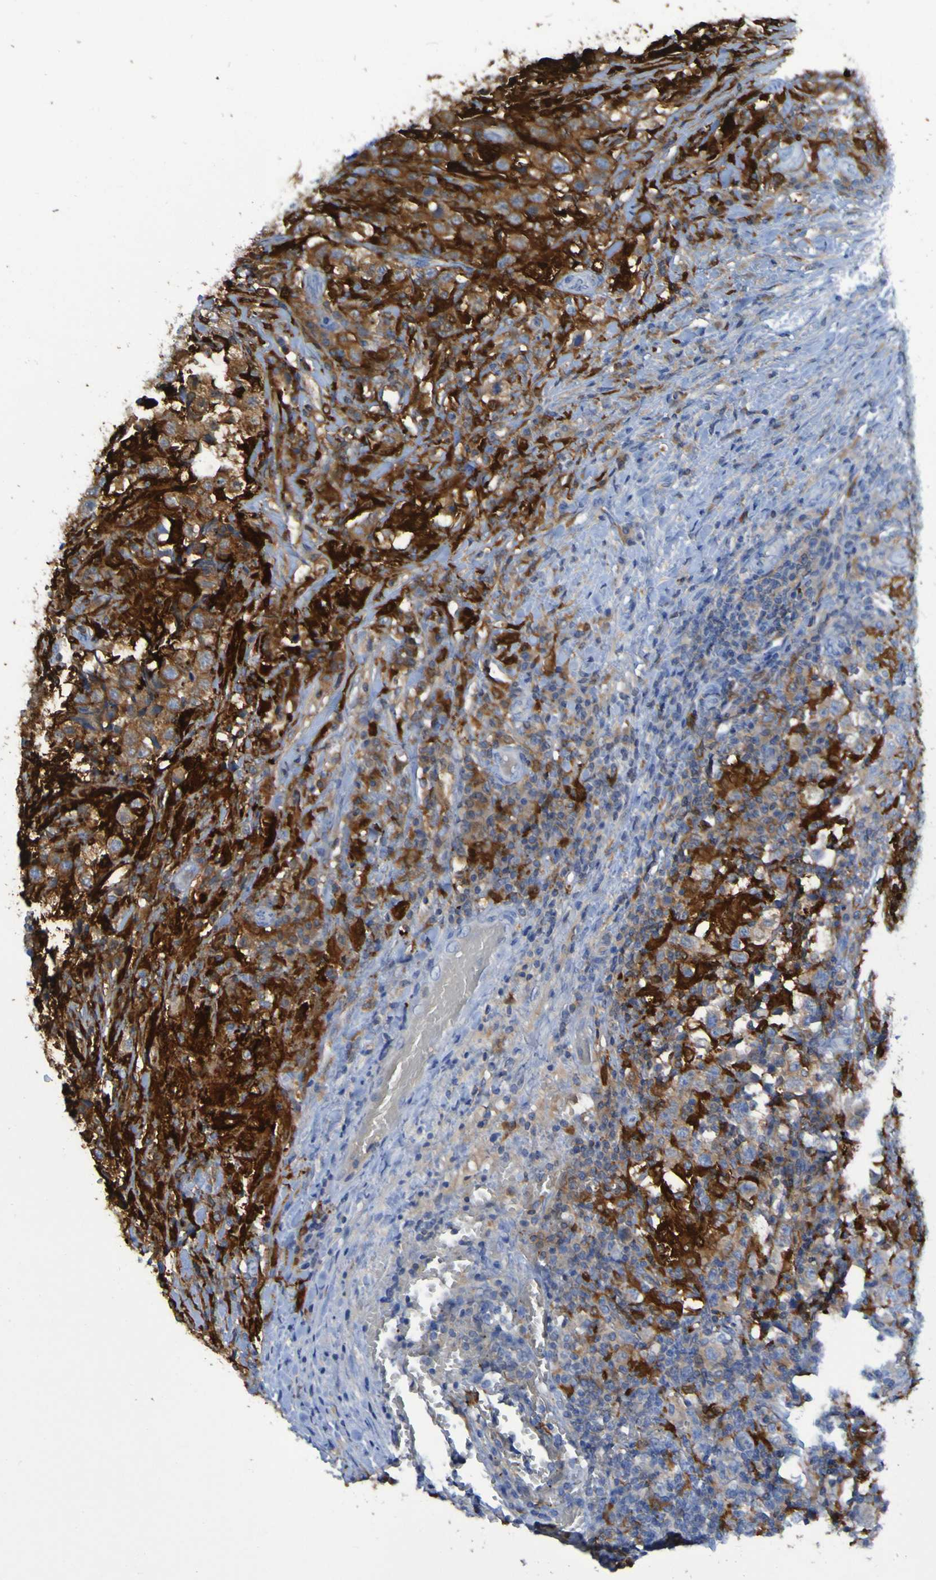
{"staining": {"intensity": "moderate", "quantity": ">75%", "location": "cytoplasmic/membranous"}, "tissue": "testis cancer", "cell_type": "Tumor cells", "image_type": "cancer", "snomed": [{"axis": "morphology", "description": "Carcinoma, Embryonal, NOS"}, {"axis": "topography", "description": "Testis"}], "caption": "About >75% of tumor cells in testis cancer demonstrate moderate cytoplasmic/membranous protein positivity as visualized by brown immunohistochemical staining.", "gene": "MPPE1", "patient": {"sex": "male", "age": 21}}